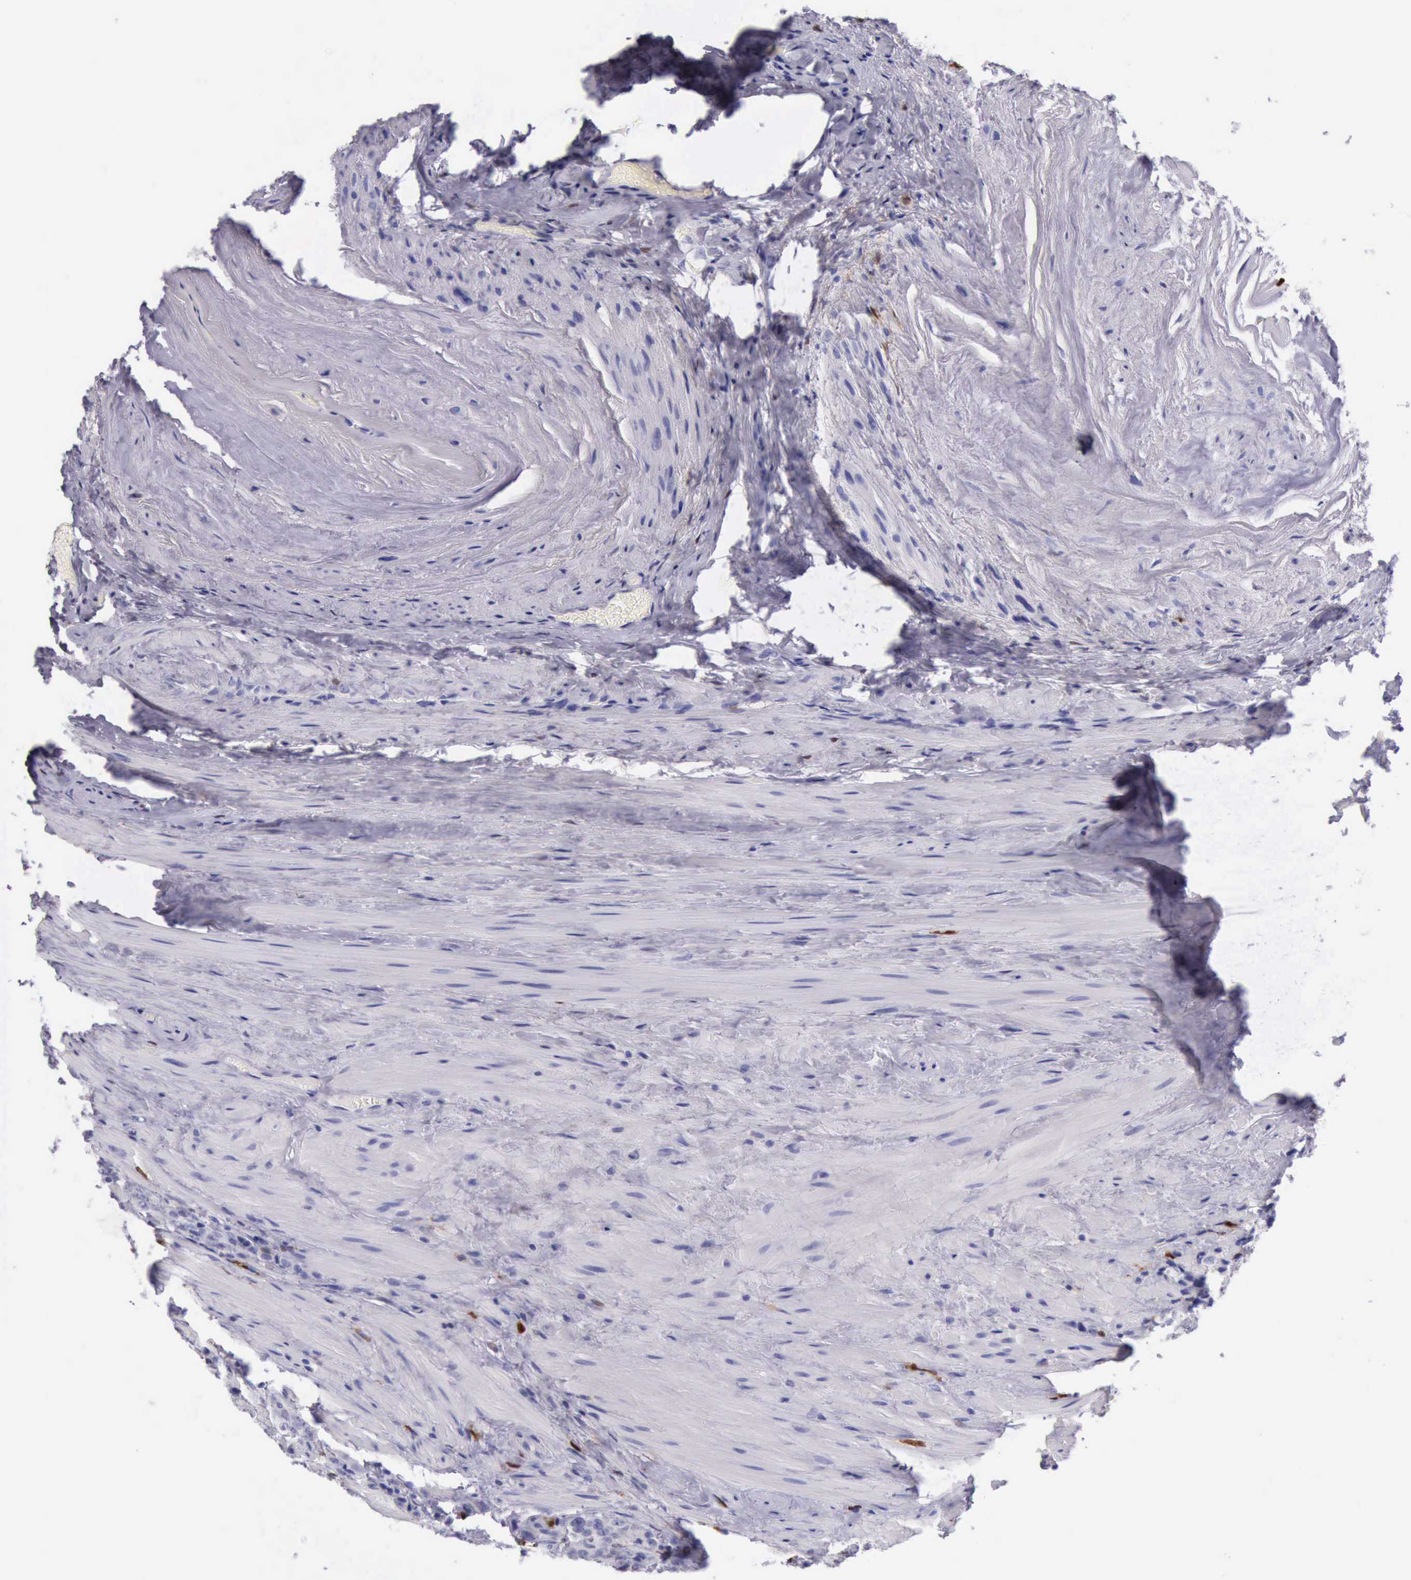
{"staining": {"intensity": "negative", "quantity": "none", "location": "none"}, "tissue": "prostate cancer", "cell_type": "Tumor cells", "image_type": "cancer", "snomed": [{"axis": "morphology", "description": "Adenocarcinoma, Medium grade"}, {"axis": "topography", "description": "Prostate"}], "caption": "DAB immunohistochemical staining of human prostate medium-grade adenocarcinoma exhibits no significant expression in tumor cells.", "gene": "CSTA", "patient": {"sex": "male", "age": 70}}